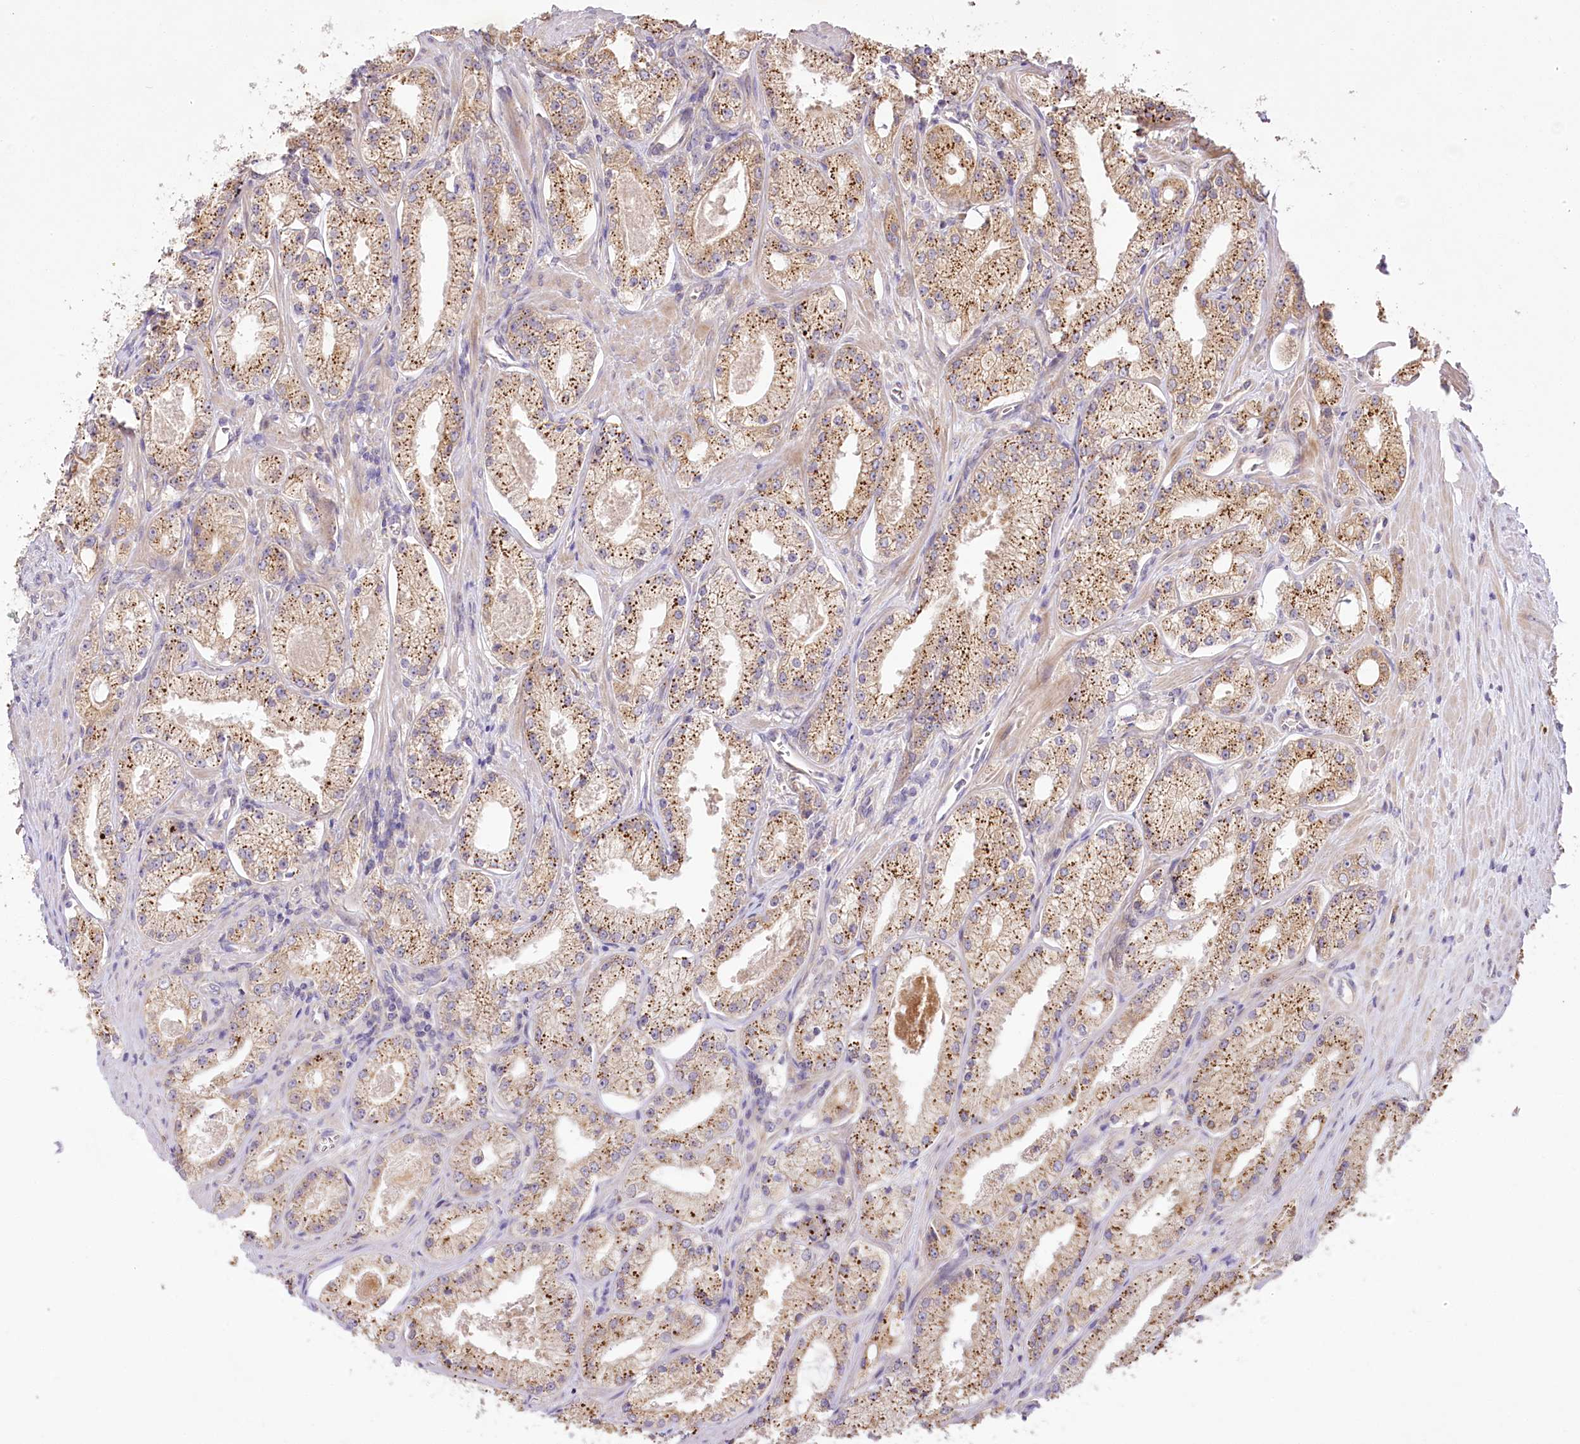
{"staining": {"intensity": "moderate", "quantity": ">75%", "location": "cytoplasmic/membranous"}, "tissue": "prostate cancer", "cell_type": "Tumor cells", "image_type": "cancer", "snomed": [{"axis": "morphology", "description": "Adenocarcinoma, Low grade"}, {"axis": "topography", "description": "Prostate"}], "caption": "This is a micrograph of IHC staining of prostate cancer (low-grade adenocarcinoma), which shows moderate expression in the cytoplasmic/membranous of tumor cells.", "gene": "PYROXD1", "patient": {"sex": "male", "age": 69}}